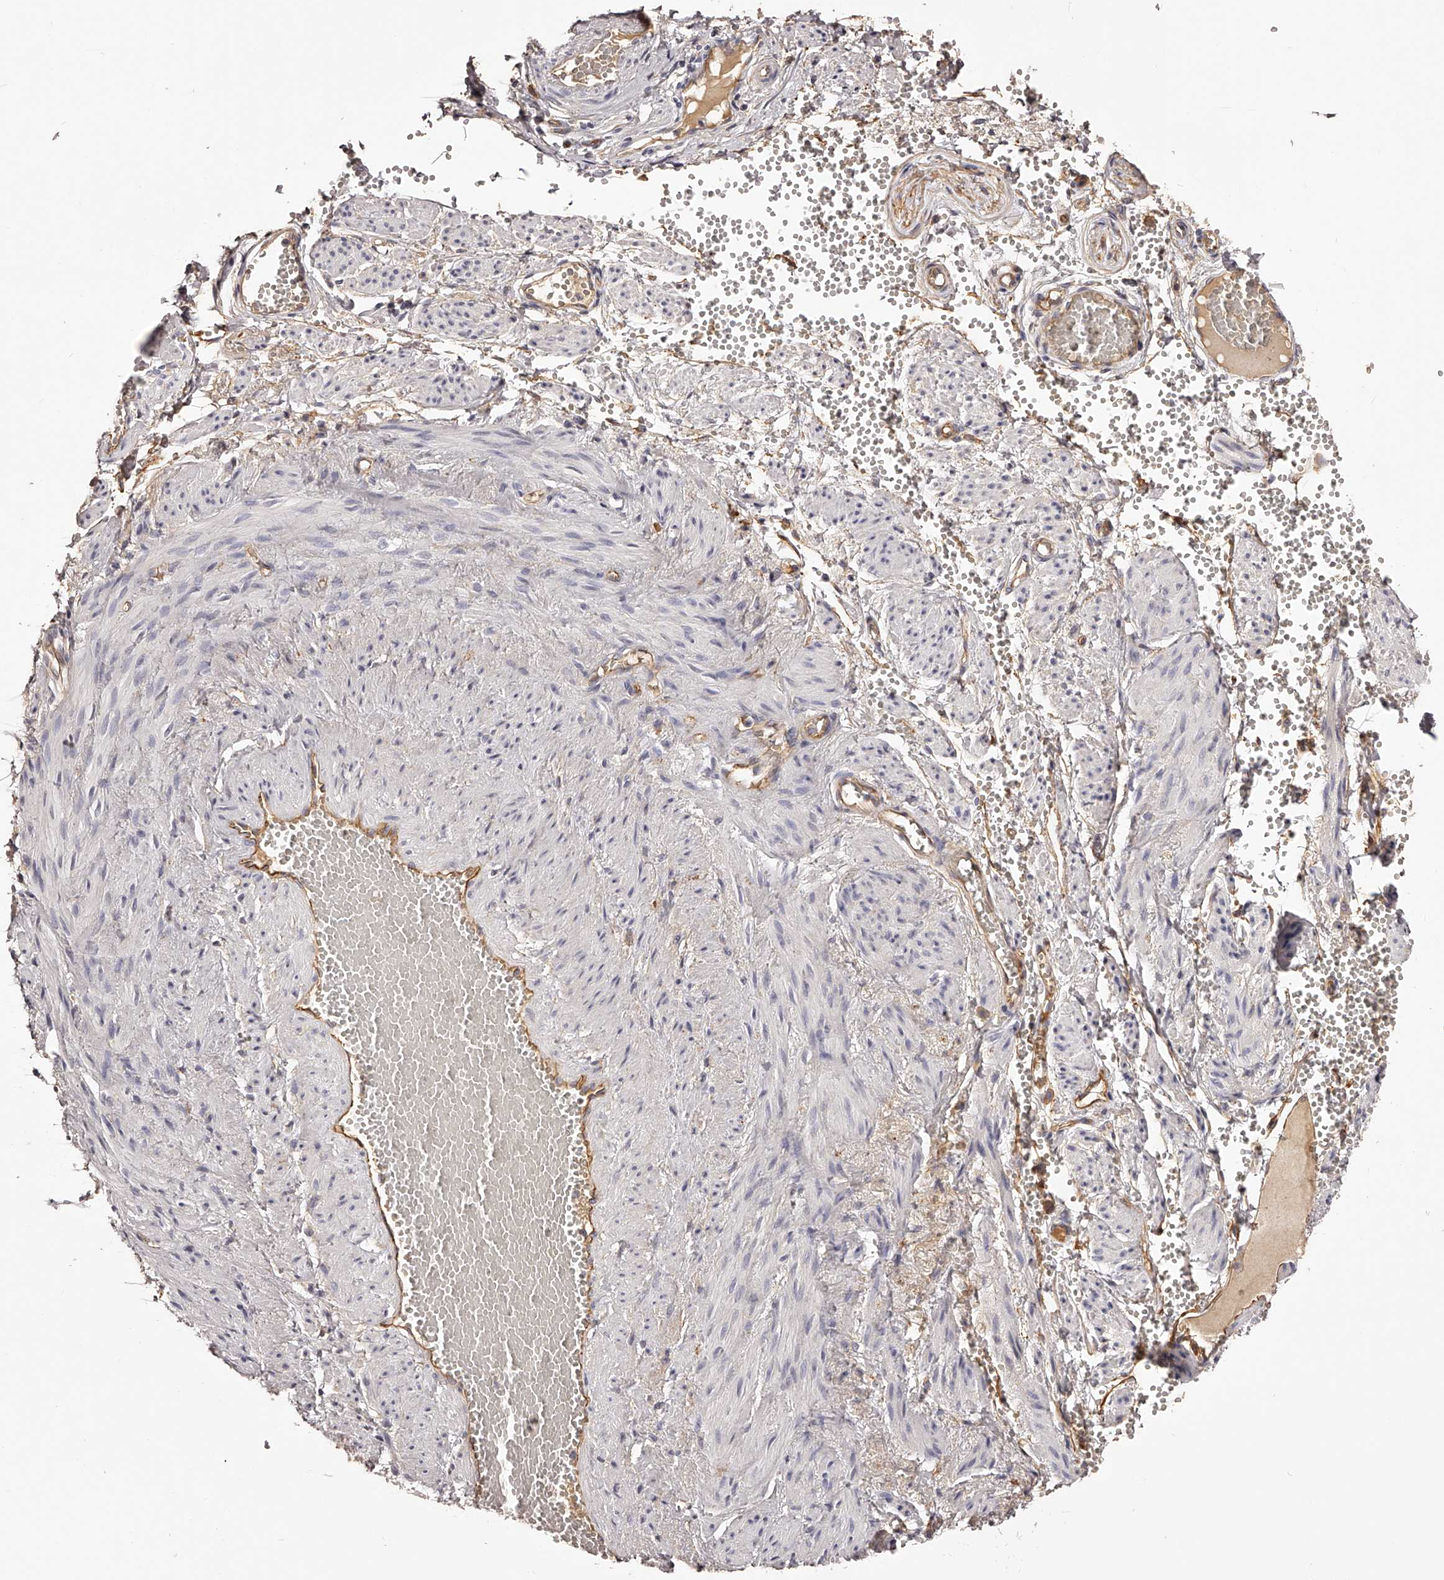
{"staining": {"intensity": "negative", "quantity": "none", "location": "none"}, "tissue": "soft tissue", "cell_type": "Chondrocytes", "image_type": "normal", "snomed": [{"axis": "morphology", "description": "Normal tissue, NOS"}, {"axis": "topography", "description": "Smooth muscle"}, {"axis": "topography", "description": "Peripheral nerve tissue"}], "caption": "IHC histopathology image of benign soft tissue: soft tissue stained with DAB exhibits no significant protein positivity in chondrocytes. Nuclei are stained in blue.", "gene": "LTV1", "patient": {"sex": "female", "age": 39}}